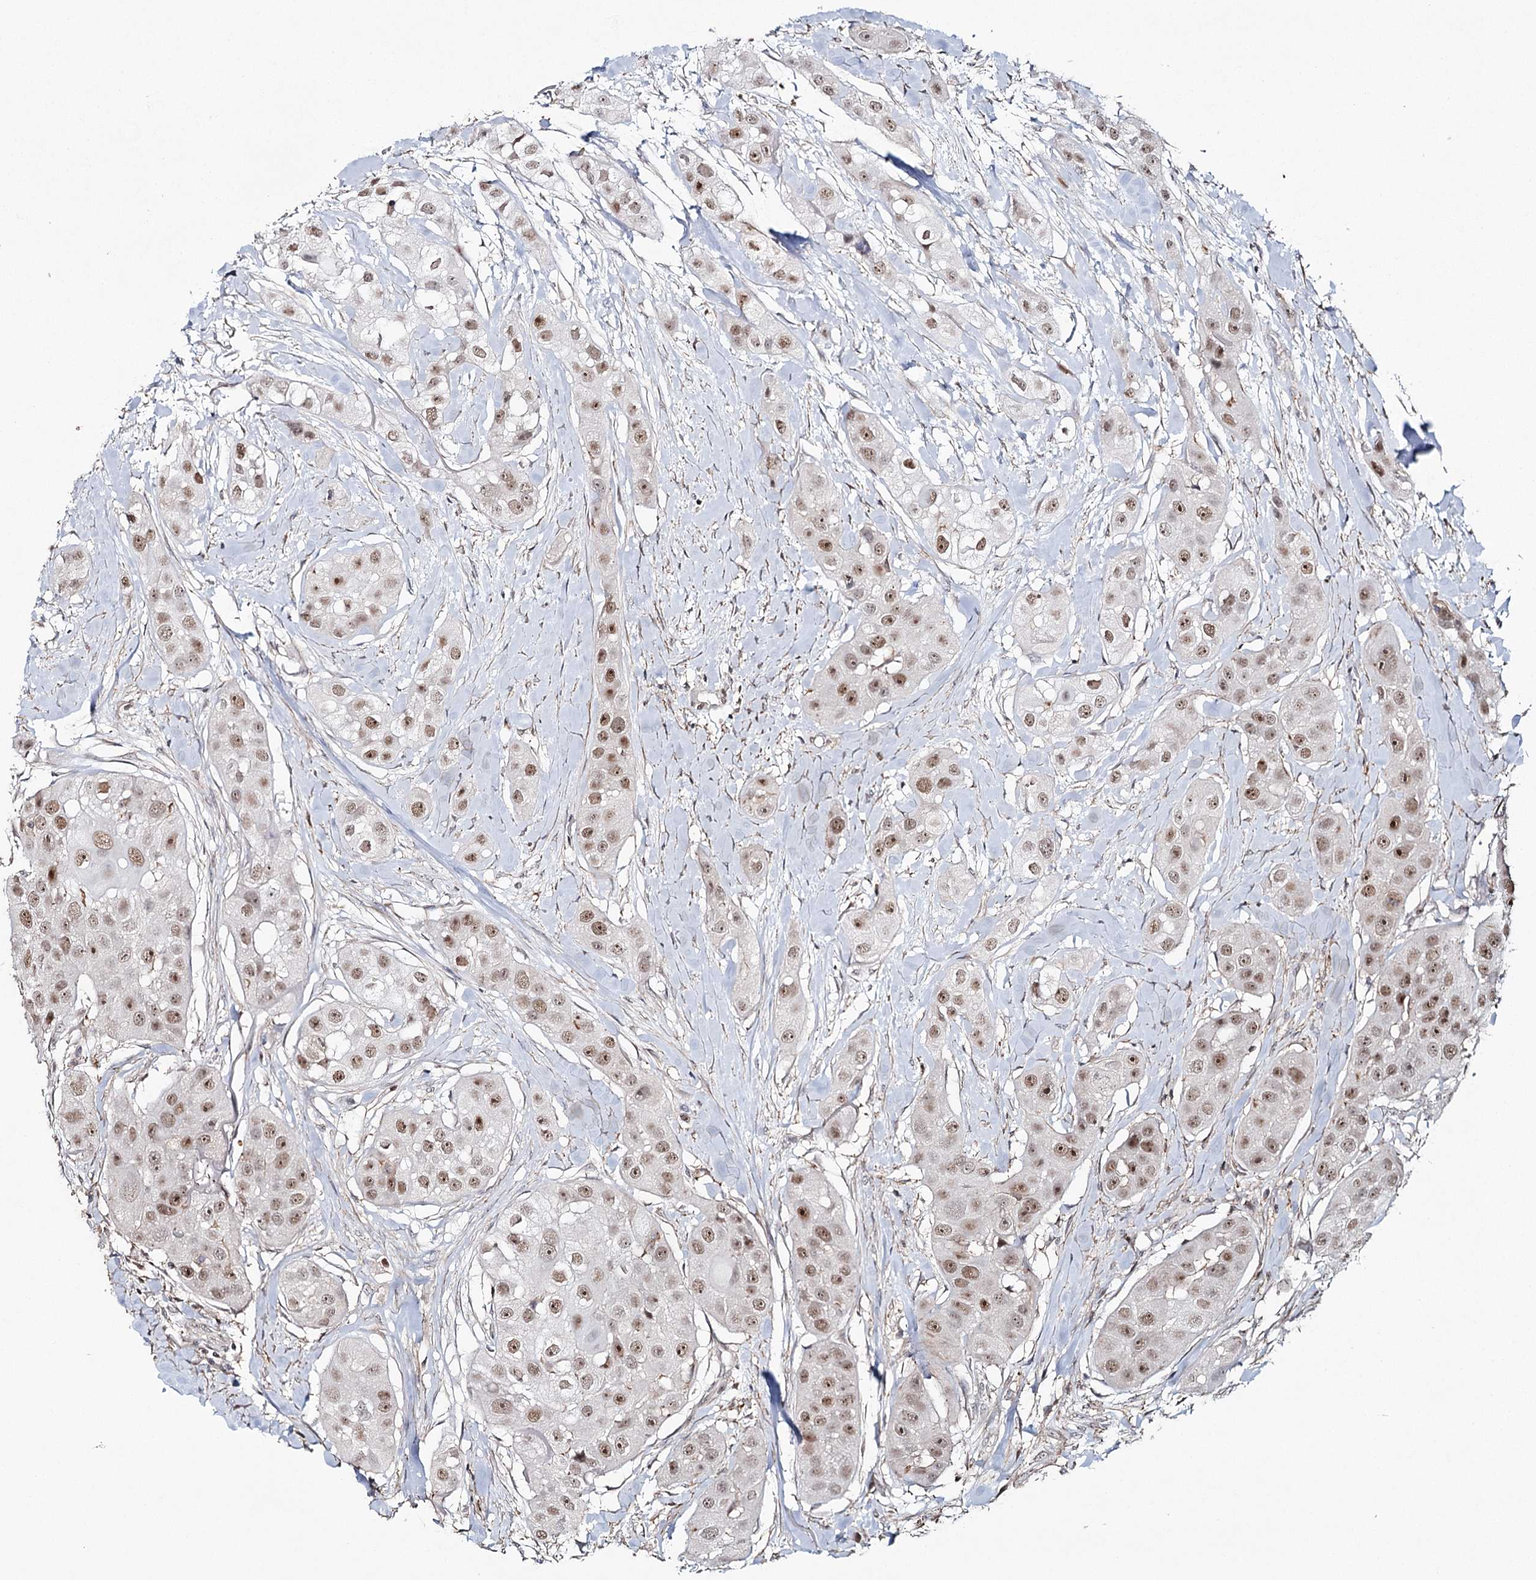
{"staining": {"intensity": "moderate", "quantity": "25%-75%", "location": "nuclear"}, "tissue": "head and neck cancer", "cell_type": "Tumor cells", "image_type": "cancer", "snomed": [{"axis": "morphology", "description": "Normal tissue, NOS"}, {"axis": "morphology", "description": "Squamous cell carcinoma, NOS"}, {"axis": "topography", "description": "Skeletal muscle"}, {"axis": "topography", "description": "Head-Neck"}], "caption": "An immunohistochemistry image of neoplastic tissue is shown. Protein staining in brown labels moderate nuclear positivity in head and neck squamous cell carcinoma within tumor cells. The protein of interest is stained brown, and the nuclei are stained in blue (DAB (3,3'-diaminobenzidine) IHC with brightfield microscopy, high magnification).", "gene": "ZC3H8", "patient": {"sex": "male", "age": 51}}